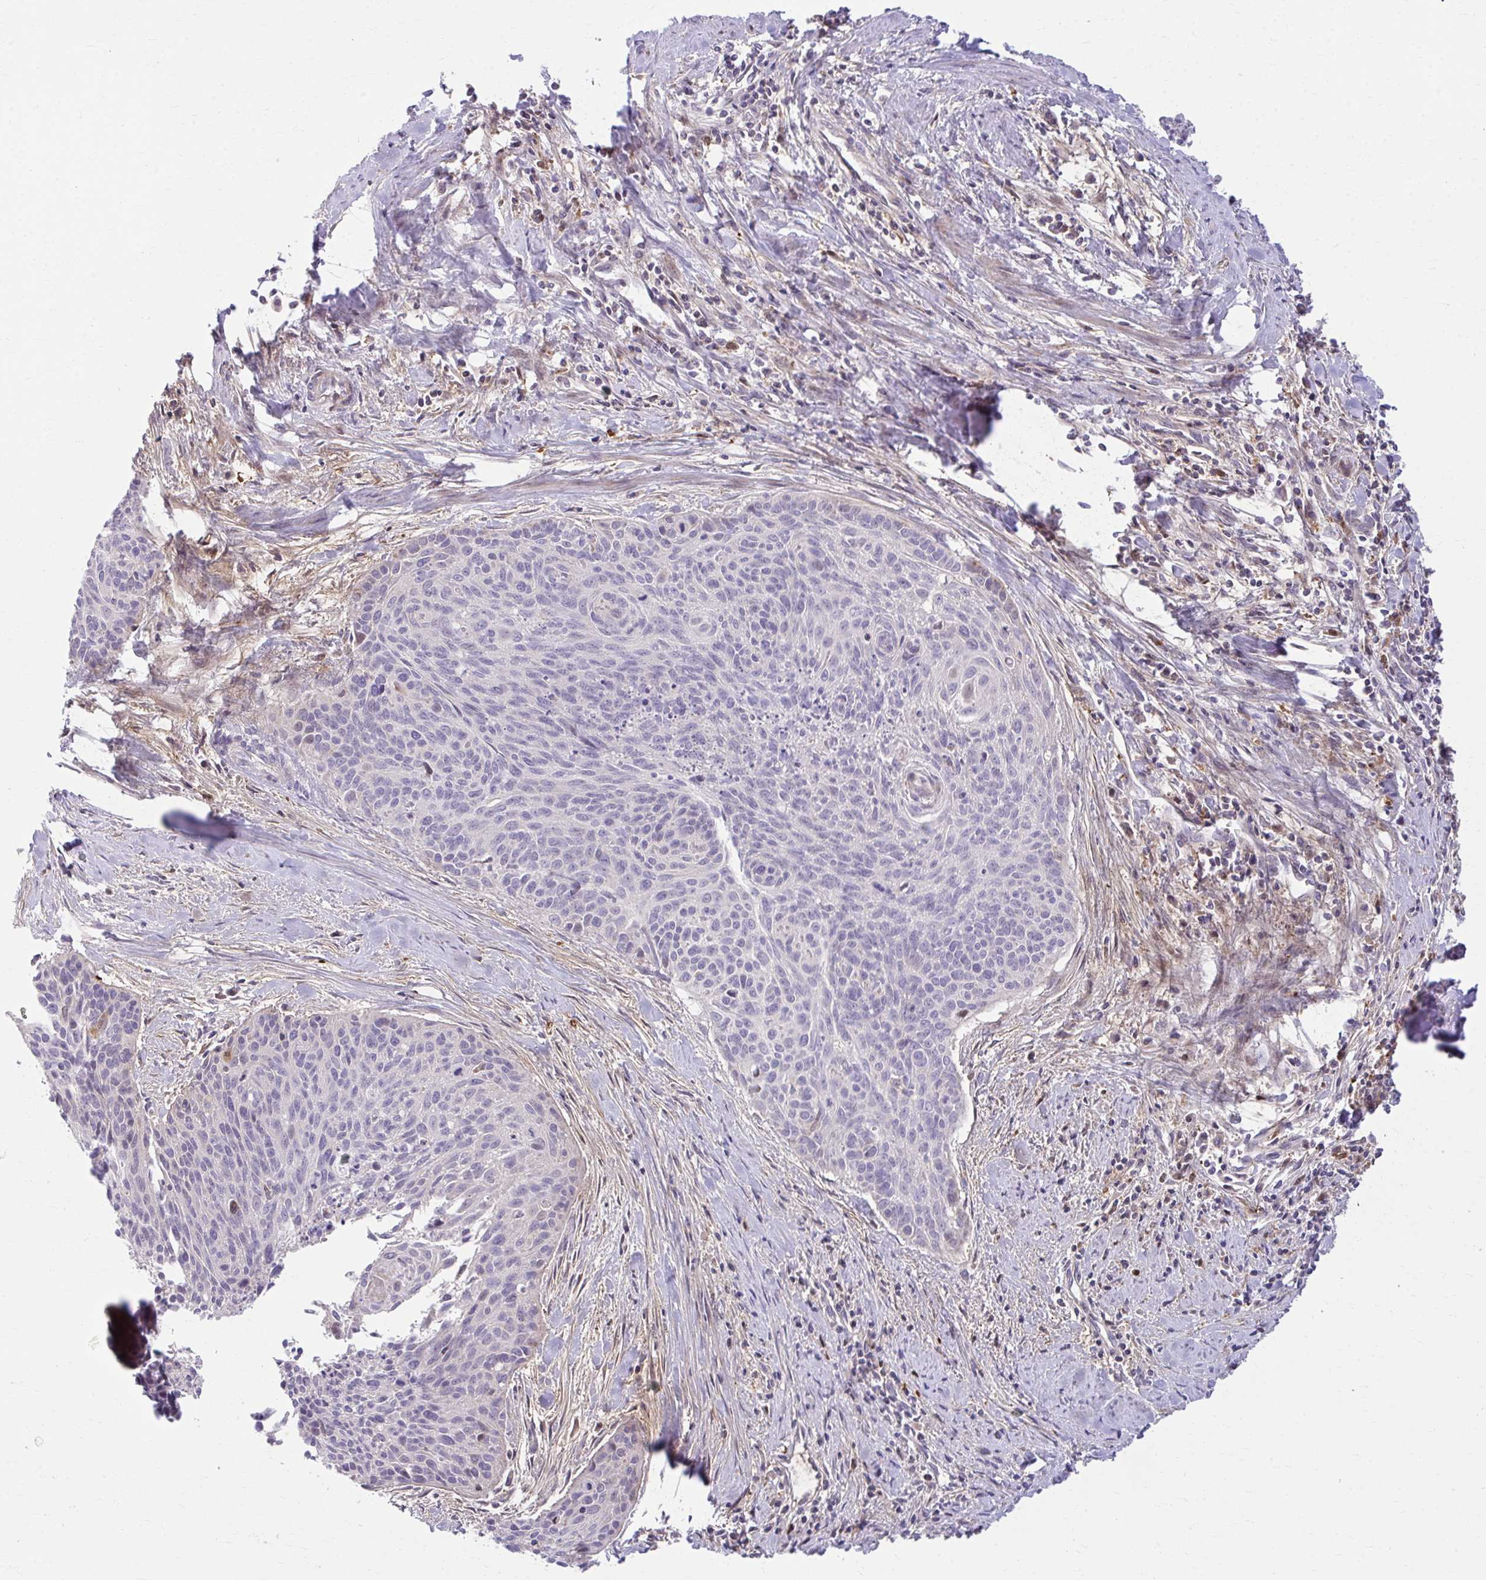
{"staining": {"intensity": "negative", "quantity": "none", "location": "none"}, "tissue": "cervical cancer", "cell_type": "Tumor cells", "image_type": "cancer", "snomed": [{"axis": "morphology", "description": "Squamous cell carcinoma, NOS"}, {"axis": "topography", "description": "Cervix"}], "caption": "The histopathology image reveals no significant positivity in tumor cells of cervical squamous cell carcinoma.", "gene": "C16orf54", "patient": {"sex": "female", "age": 55}}